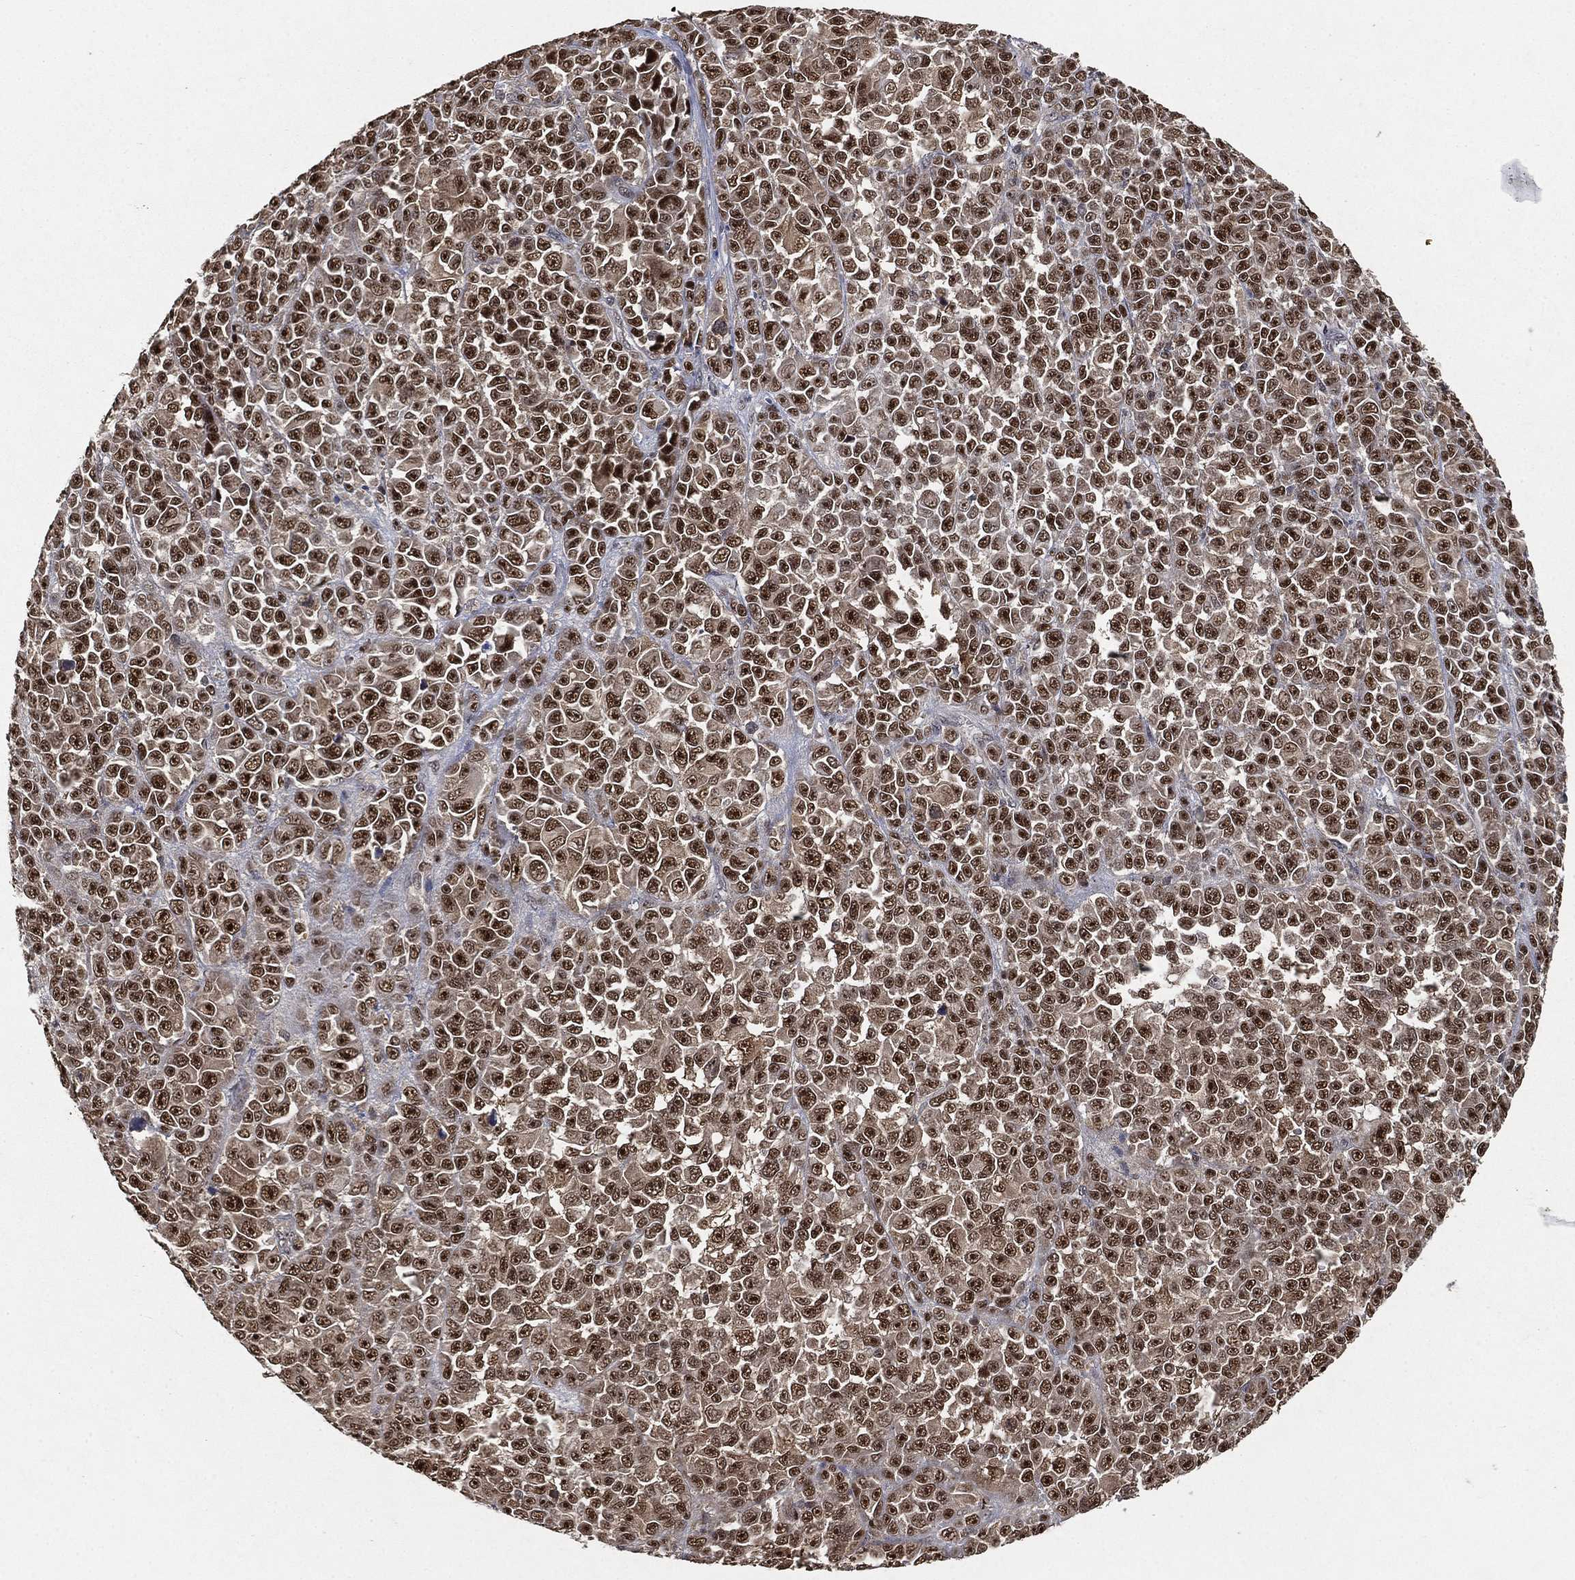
{"staining": {"intensity": "strong", "quantity": ">75%", "location": "nuclear"}, "tissue": "melanoma", "cell_type": "Tumor cells", "image_type": "cancer", "snomed": [{"axis": "morphology", "description": "Malignant melanoma, NOS"}, {"axis": "topography", "description": "Skin"}], "caption": "Tumor cells display strong nuclear positivity in about >75% of cells in melanoma. (DAB (3,3'-diaminobenzidine) IHC with brightfield microscopy, high magnification).", "gene": "WDR26", "patient": {"sex": "female", "age": 95}}